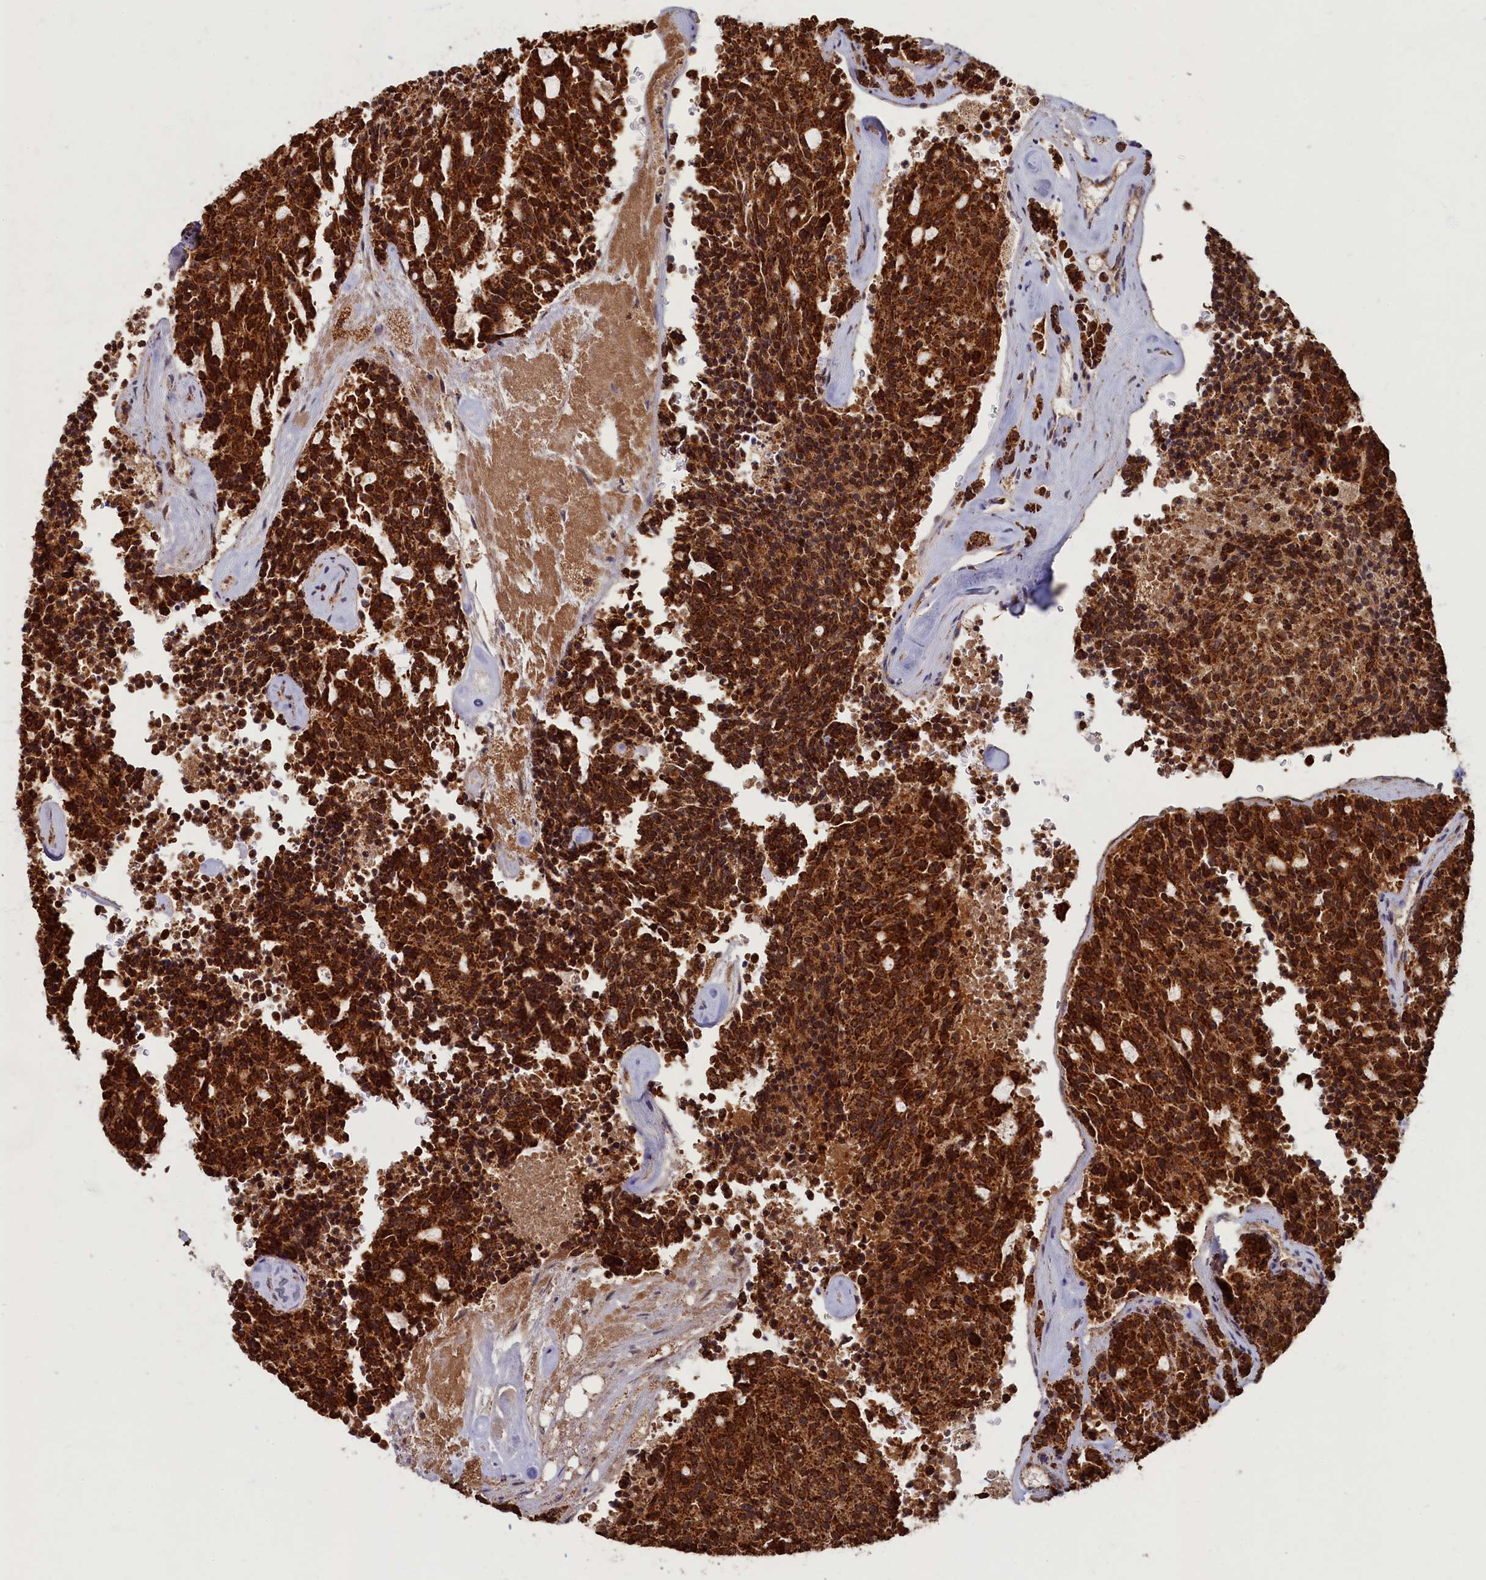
{"staining": {"intensity": "strong", "quantity": ">75%", "location": "cytoplasmic/membranous"}, "tissue": "carcinoid", "cell_type": "Tumor cells", "image_type": "cancer", "snomed": [{"axis": "morphology", "description": "Carcinoid, malignant, NOS"}, {"axis": "topography", "description": "Pancreas"}], "caption": "The photomicrograph demonstrates staining of carcinoid, revealing strong cytoplasmic/membranous protein expression (brown color) within tumor cells.", "gene": "SPR", "patient": {"sex": "female", "age": 54}}